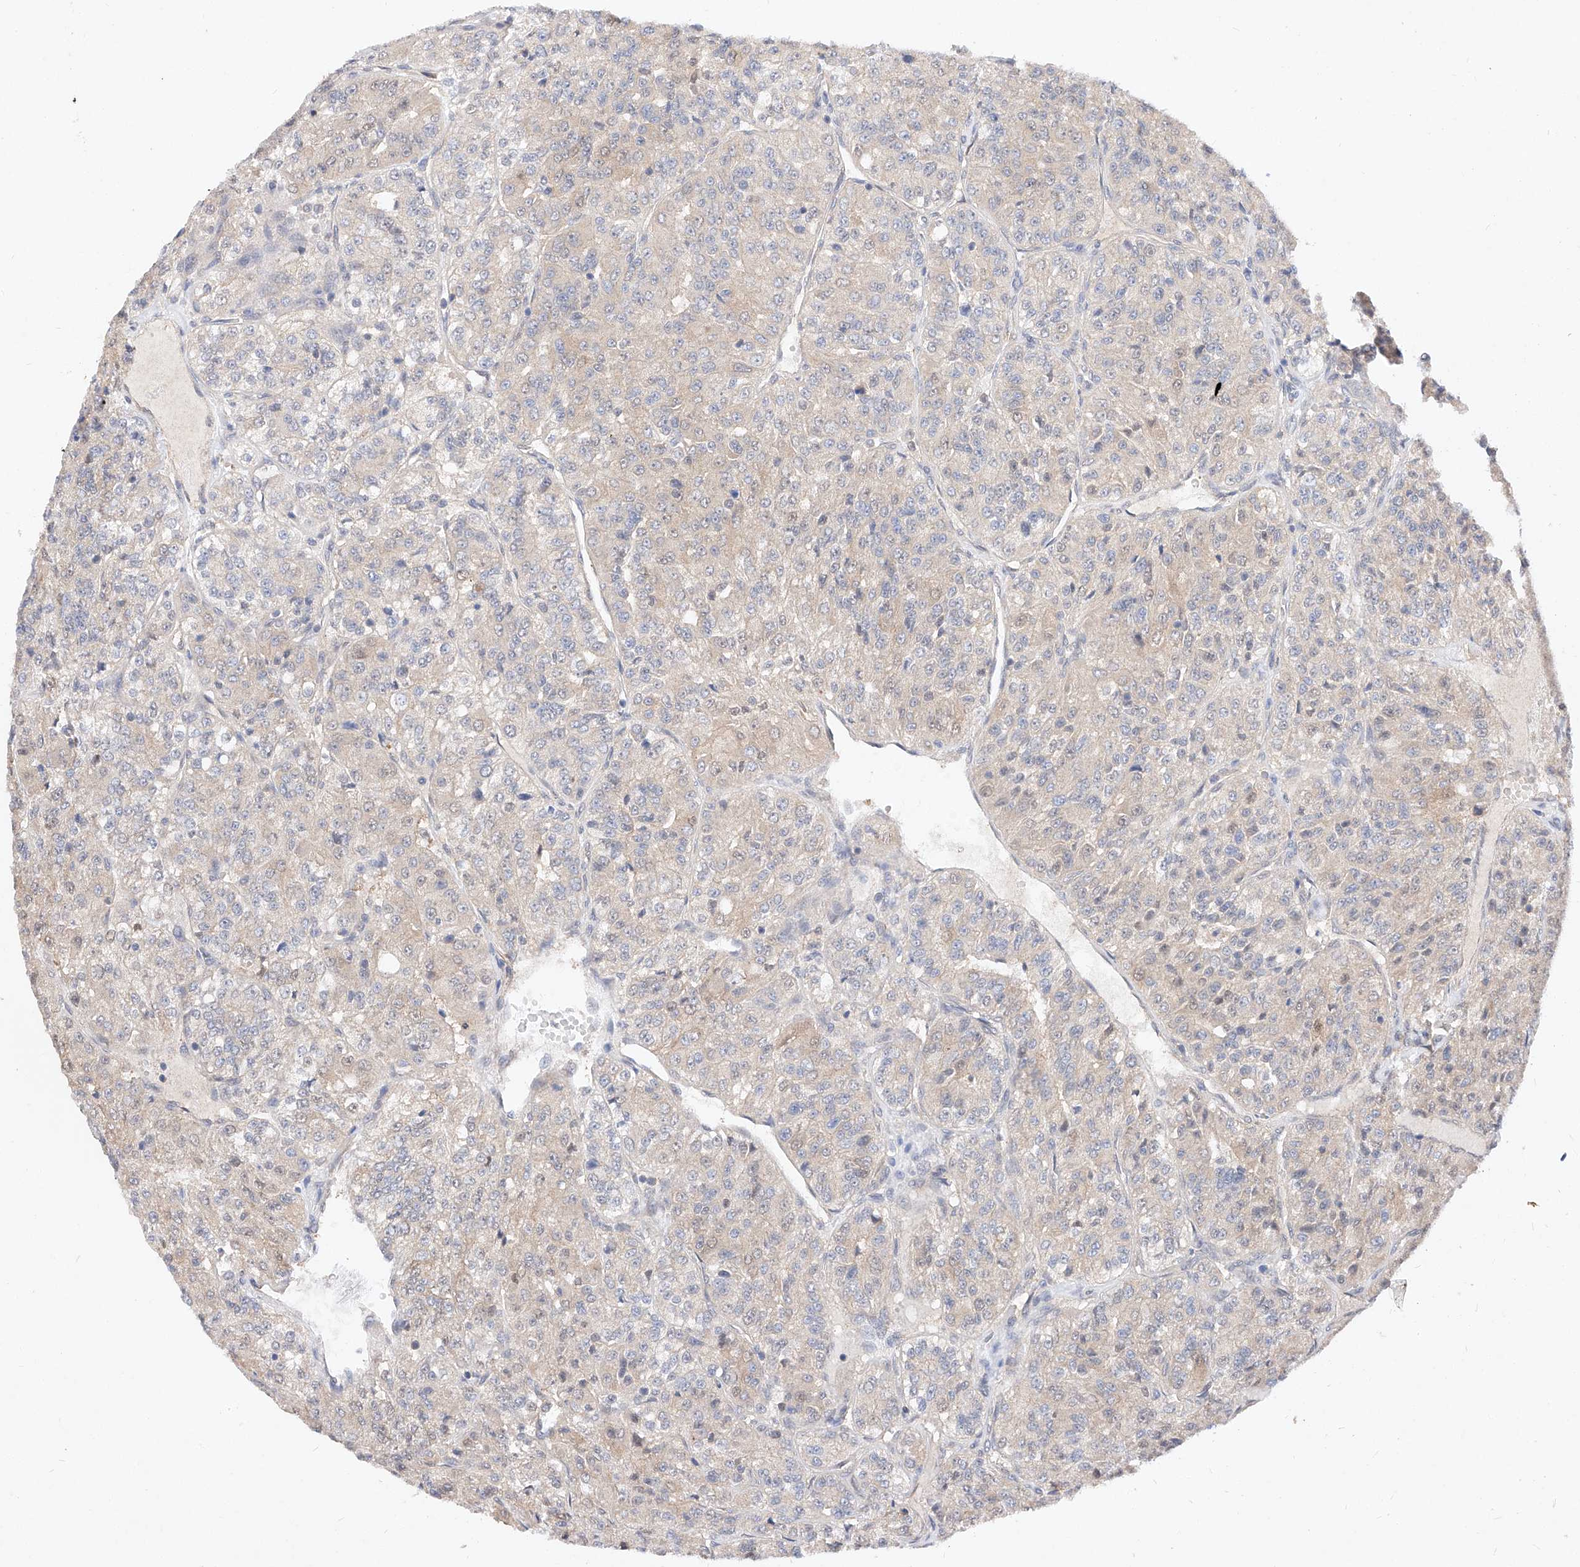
{"staining": {"intensity": "weak", "quantity": "25%-75%", "location": "cytoplasmic/membranous"}, "tissue": "renal cancer", "cell_type": "Tumor cells", "image_type": "cancer", "snomed": [{"axis": "morphology", "description": "Adenocarcinoma, NOS"}, {"axis": "topography", "description": "Kidney"}], "caption": "Brown immunohistochemical staining in human renal adenocarcinoma exhibits weak cytoplasmic/membranous expression in approximately 25%-75% of tumor cells.", "gene": "ZSCAN4", "patient": {"sex": "female", "age": 63}}